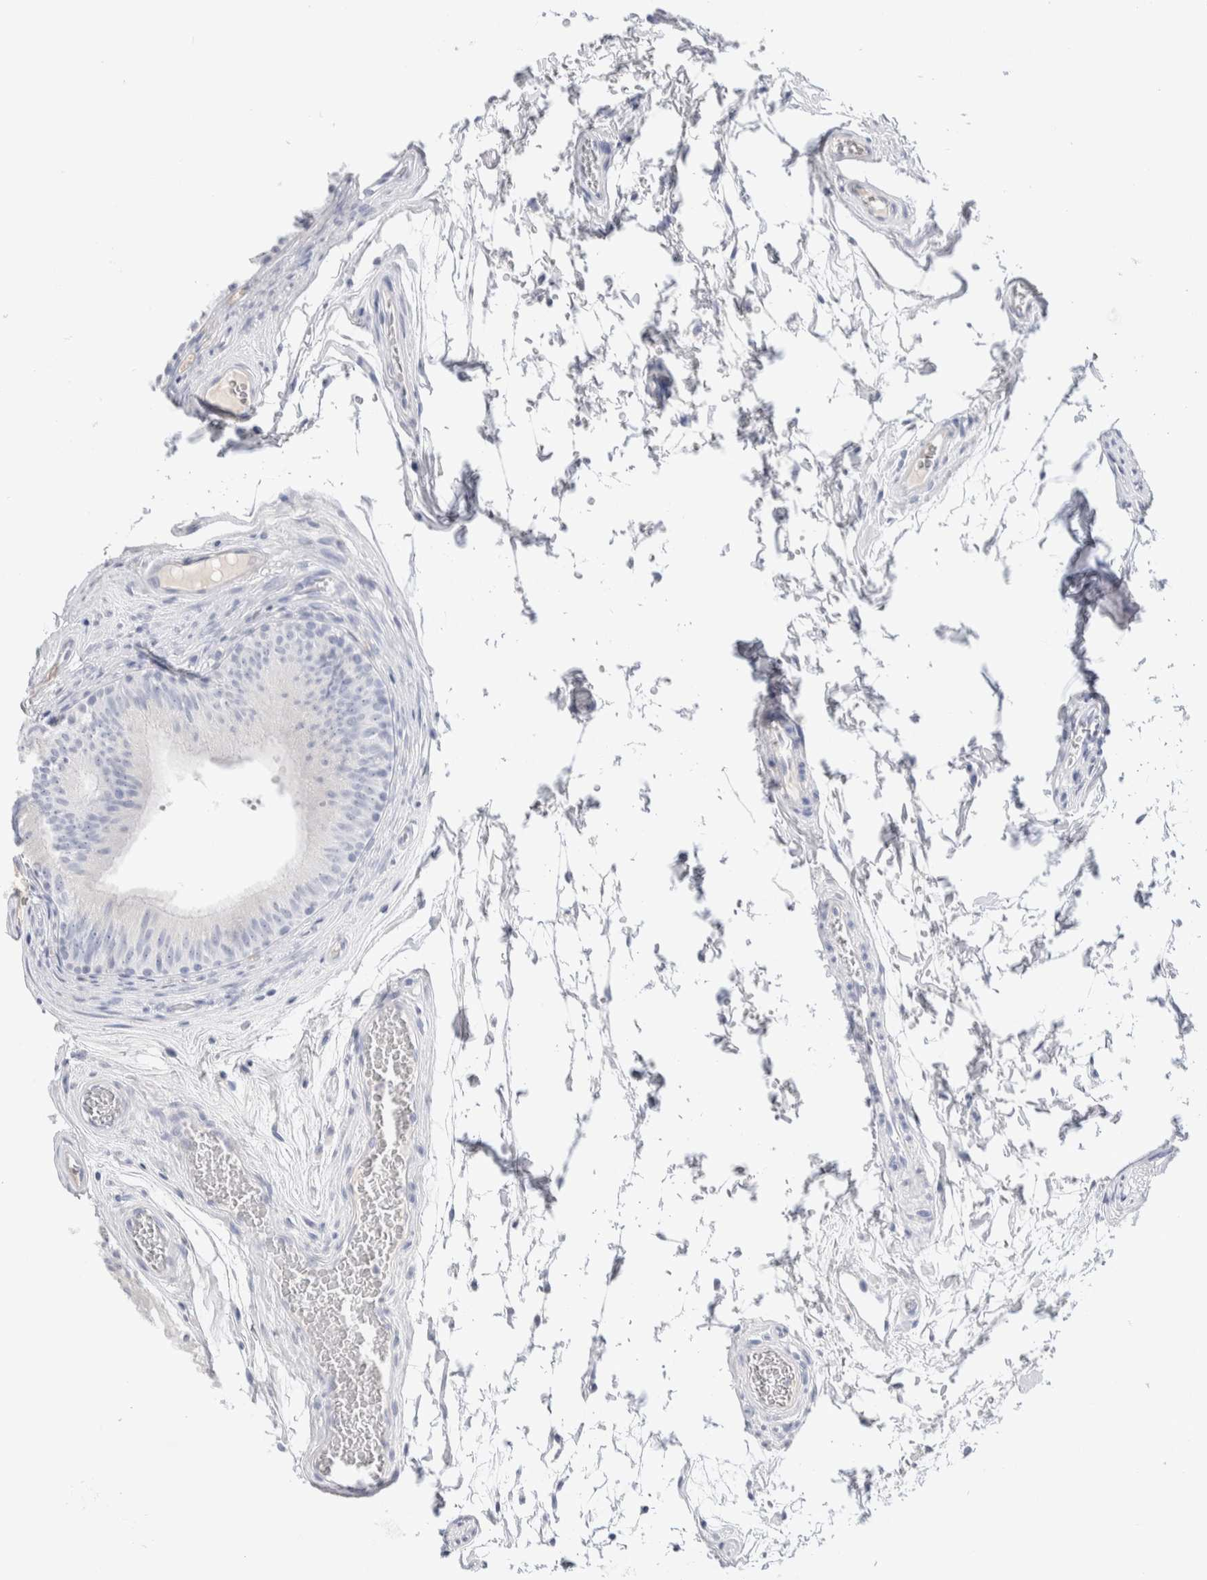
{"staining": {"intensity": "negative", "quantity": "none", "location": "none"}, "tissue": "epididymis", "cell_type": "Glandular cells", "image_type": "normal", "snomed": [{"axis": "morphology", "description": "Normal tissue, NOS"}, {"axis": "topography", "description": "Epididymis"}], "caption": "There is no significant expression in glandular cells of epididymis. Nuclei are stained in blue.", "gene": "GDA", "patient": {"sex": "male", "age": 36}}